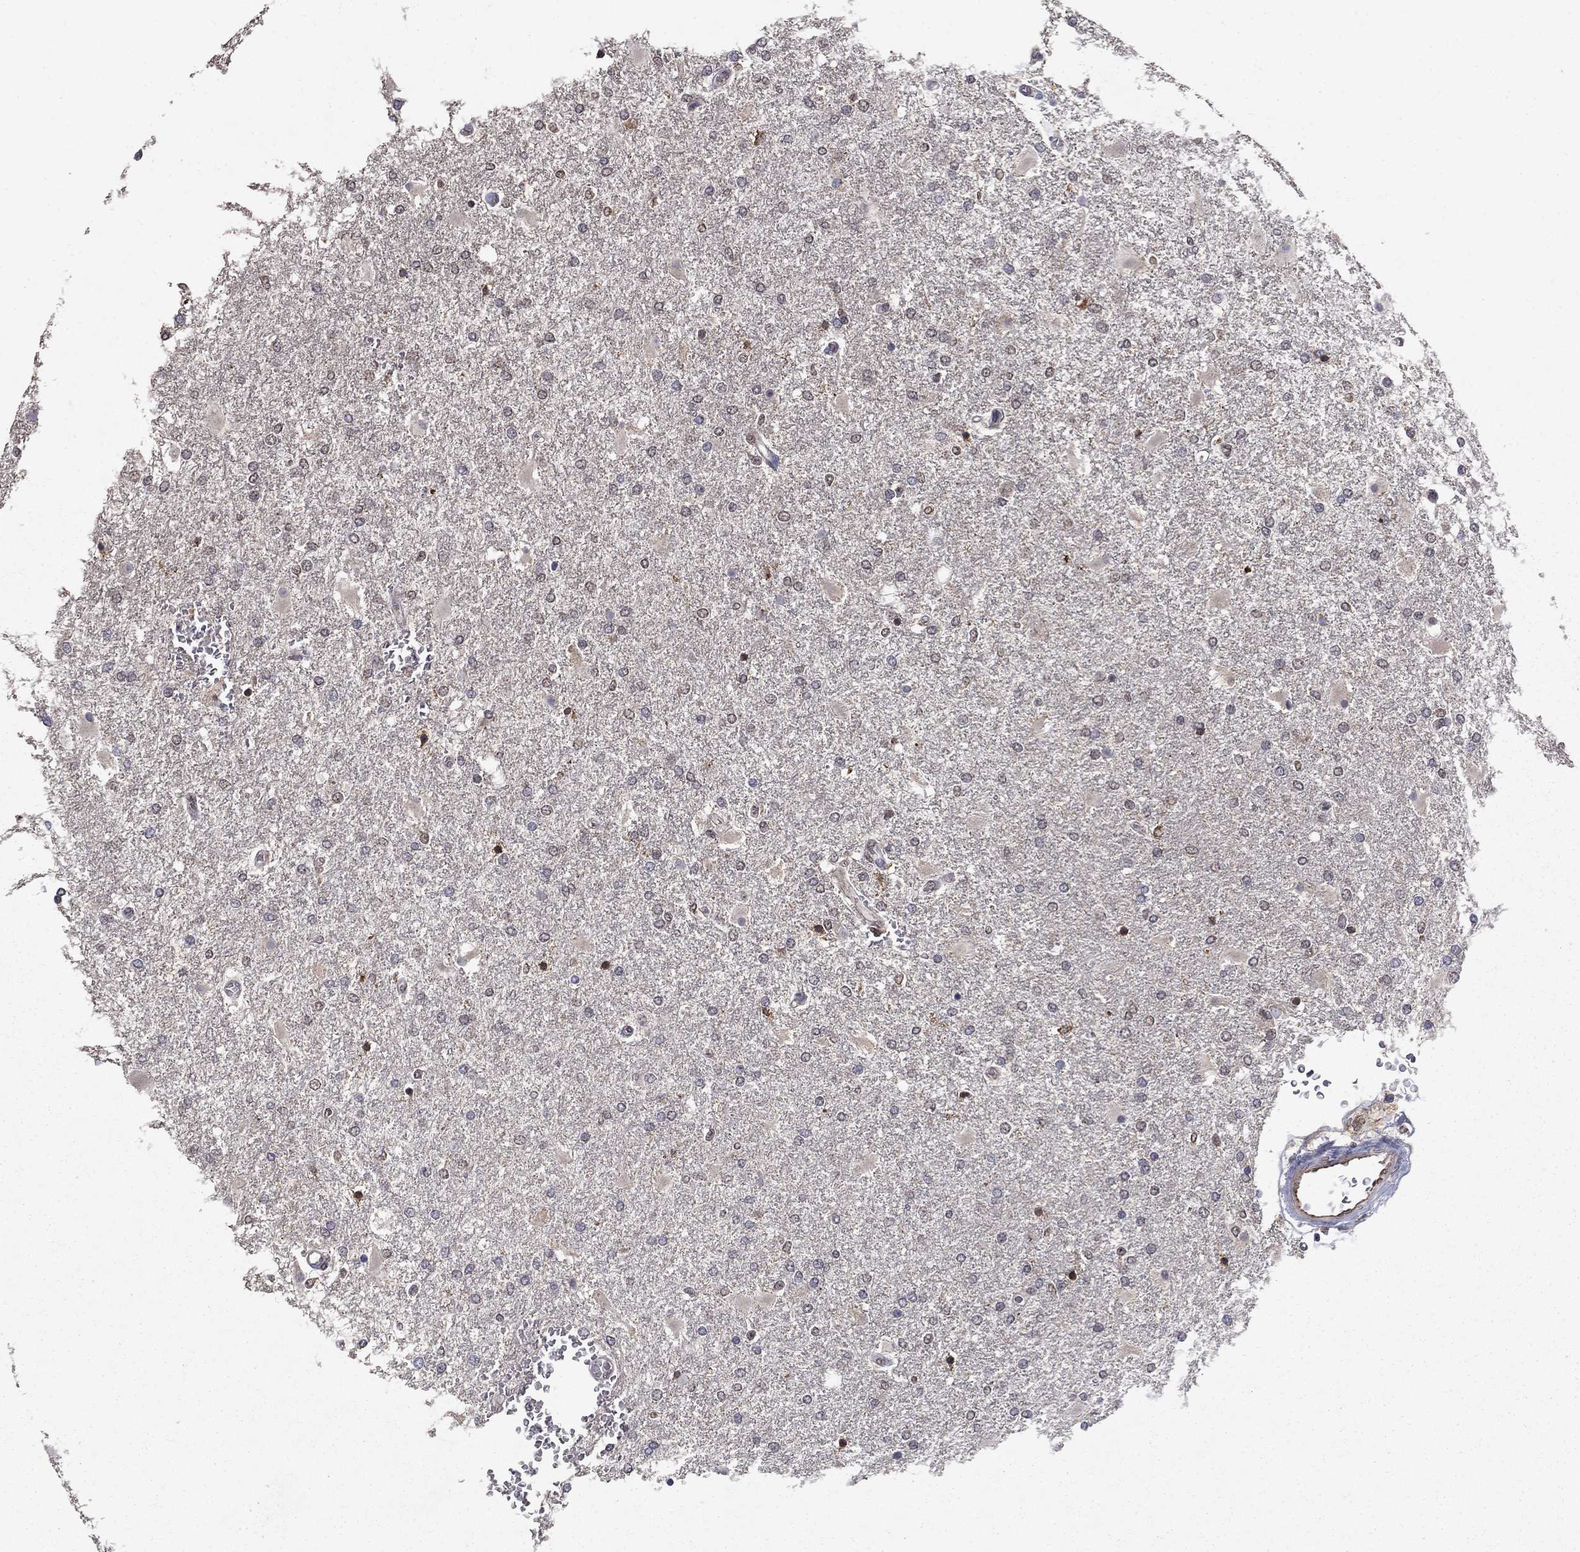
{"staining": {"intensity": "negative", "quantity": "none", "location": "none"}, "tissue": "glioma", "cell_type": "Tumor cells", "image_type": "cancer", "snomed": [{"axis": "morphology", "description": "Glioma, malignant, High grade"}, {"axis": "topography", "description": "Cerebral cortex"}], "caption": "Immunohistochemistry (IHC) histopathology image of neoplastic tissue: glioma stained with DAB (3,3'-diaminobenzidine) shows no significant protein expression in tumor cells. Nuclei are stained in blue.", "gene": "SLC2A13", "patient": {"sex": "male", "age": 79}}